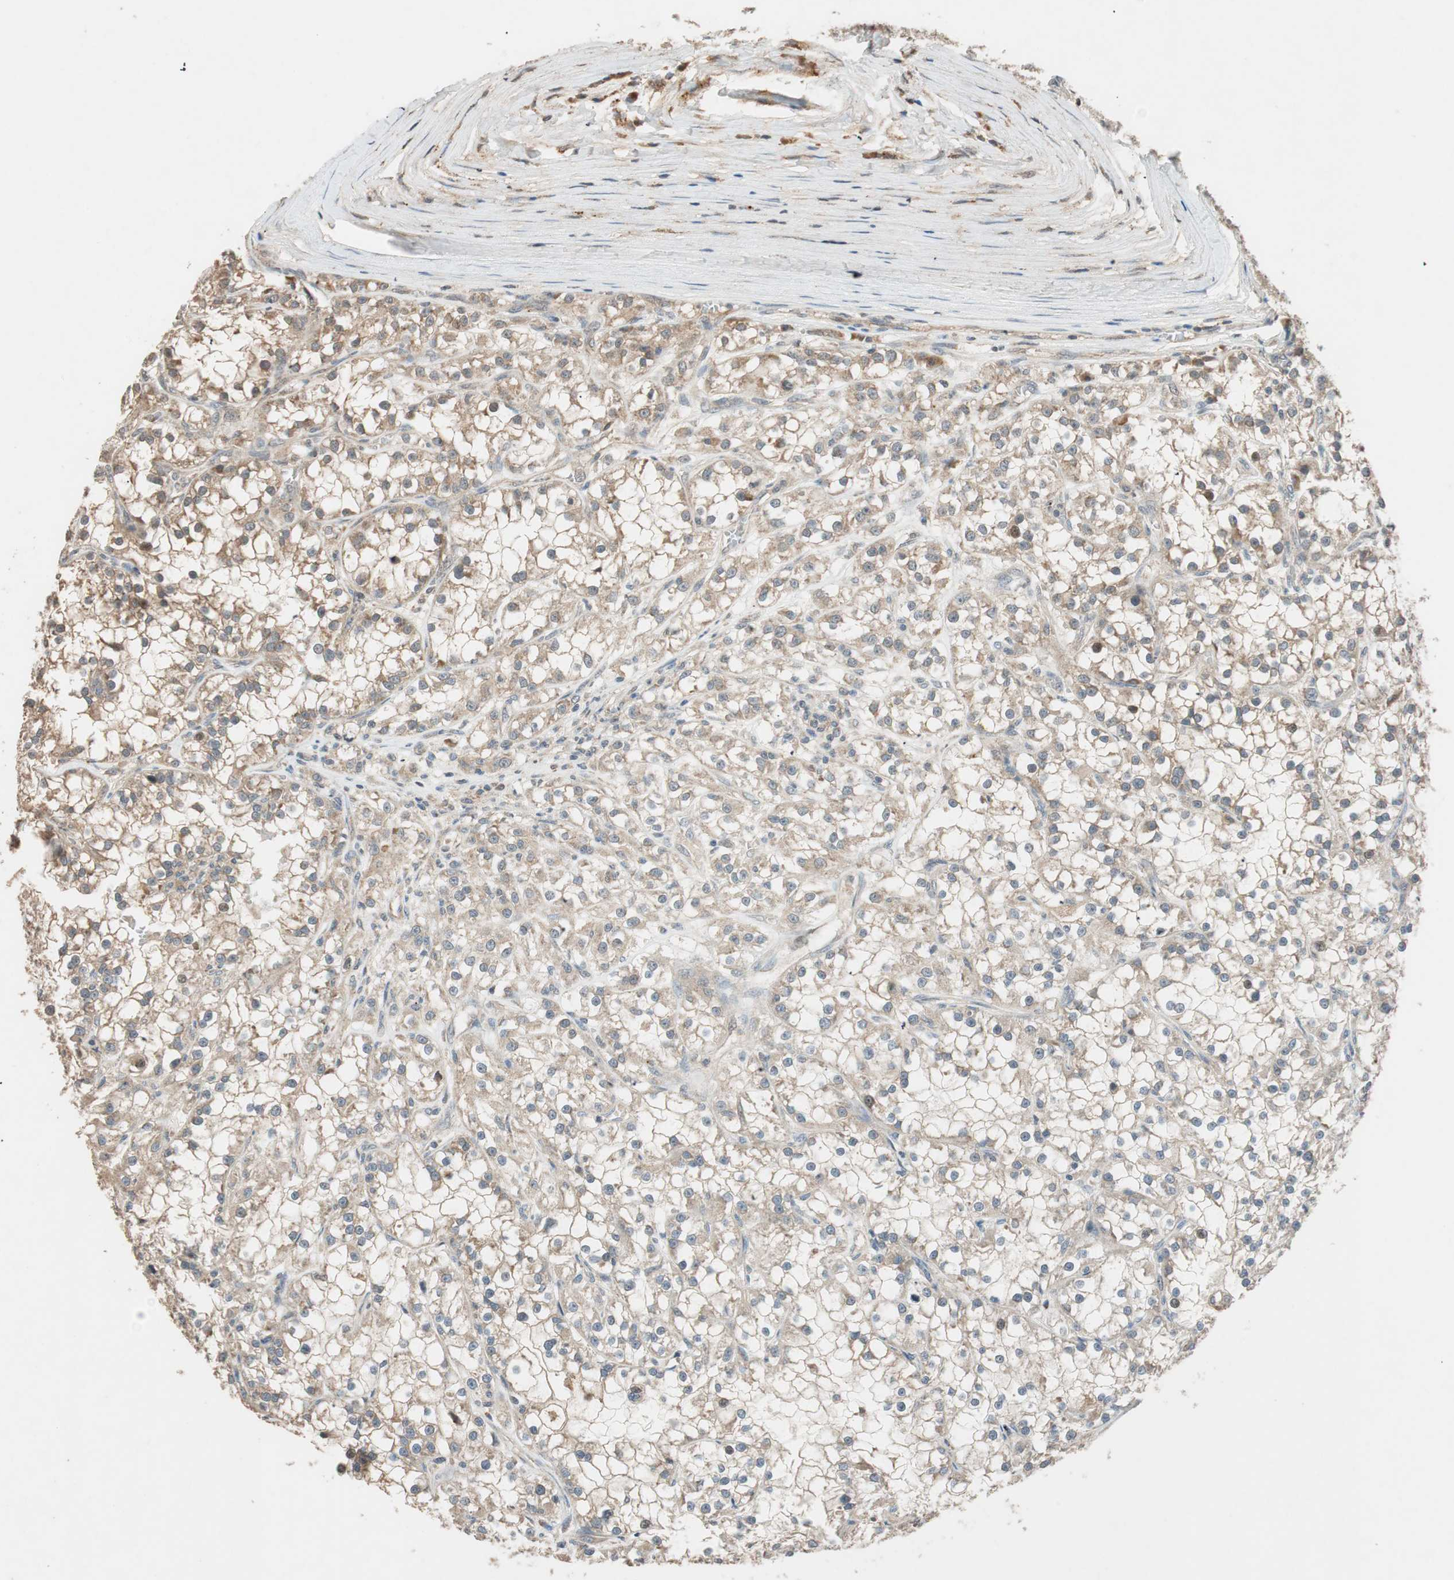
{"staining": {"intensity": "weak", "quantity": ">75%", "location": "cytoplasmic/membranous"}, "tissue": "renal cancer", "cell_type": "Tumor cells", "image_type": "cancer", "snomed": [{"axis": "morphology", "description": "Adenocarcinoma, NOS"}, {"axis": "topography", "description": "Kidney"}], "caption": "Immunohistochemistry image of human adenocarcinoma (renal) stained for a protein (brown), which reveals low levels of weak cytoplasmic/membranous positivity in approximately >75% of tumor cells.", "gene": "GLB1", "patient": {"sex": "female", "age": 52}}